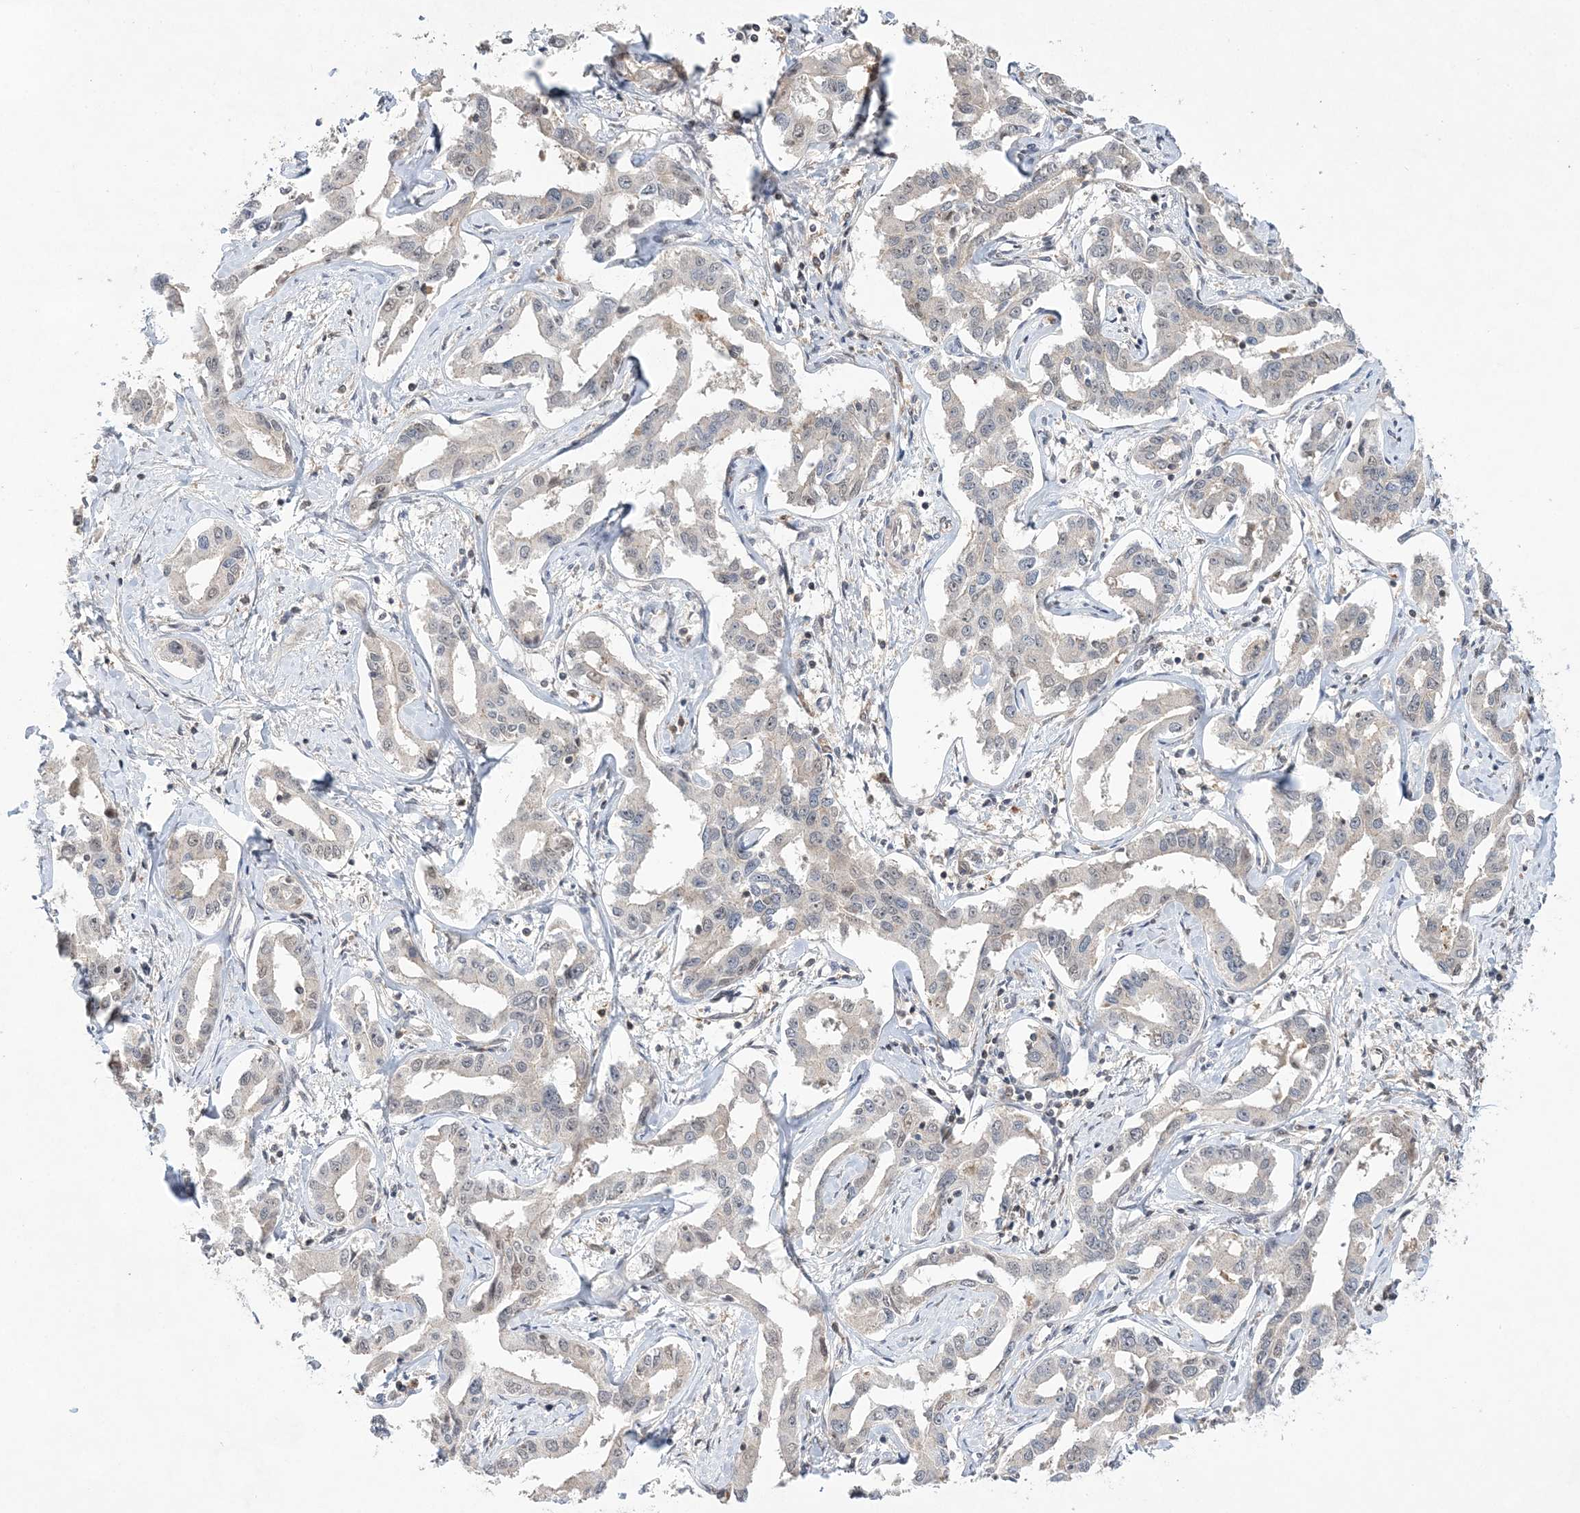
{"staining": {"intensity": "weak", "quantity": "<25%", "location": "nuclear"}, "tissue": "liver cancer", "cell_type": "Tumor cells", "image_type": "cancer", "snomed": [{"axis": "morphology", "description": "Cholangiocarcinoma"}, {"axis": "topography", "description": "Liver"}], "caption": "Immunohistochemistry (IHC) photomicrograph of human liver cholangiocarcinoma stained for a protein (brown), which exhibits no staining in tumor cells. (DAB (3,3'-diaminobenzidine) immunohistochemistry, high magnification).", "gene": "TMEM132B", "patient": {"sex": "male", "age": 59}}